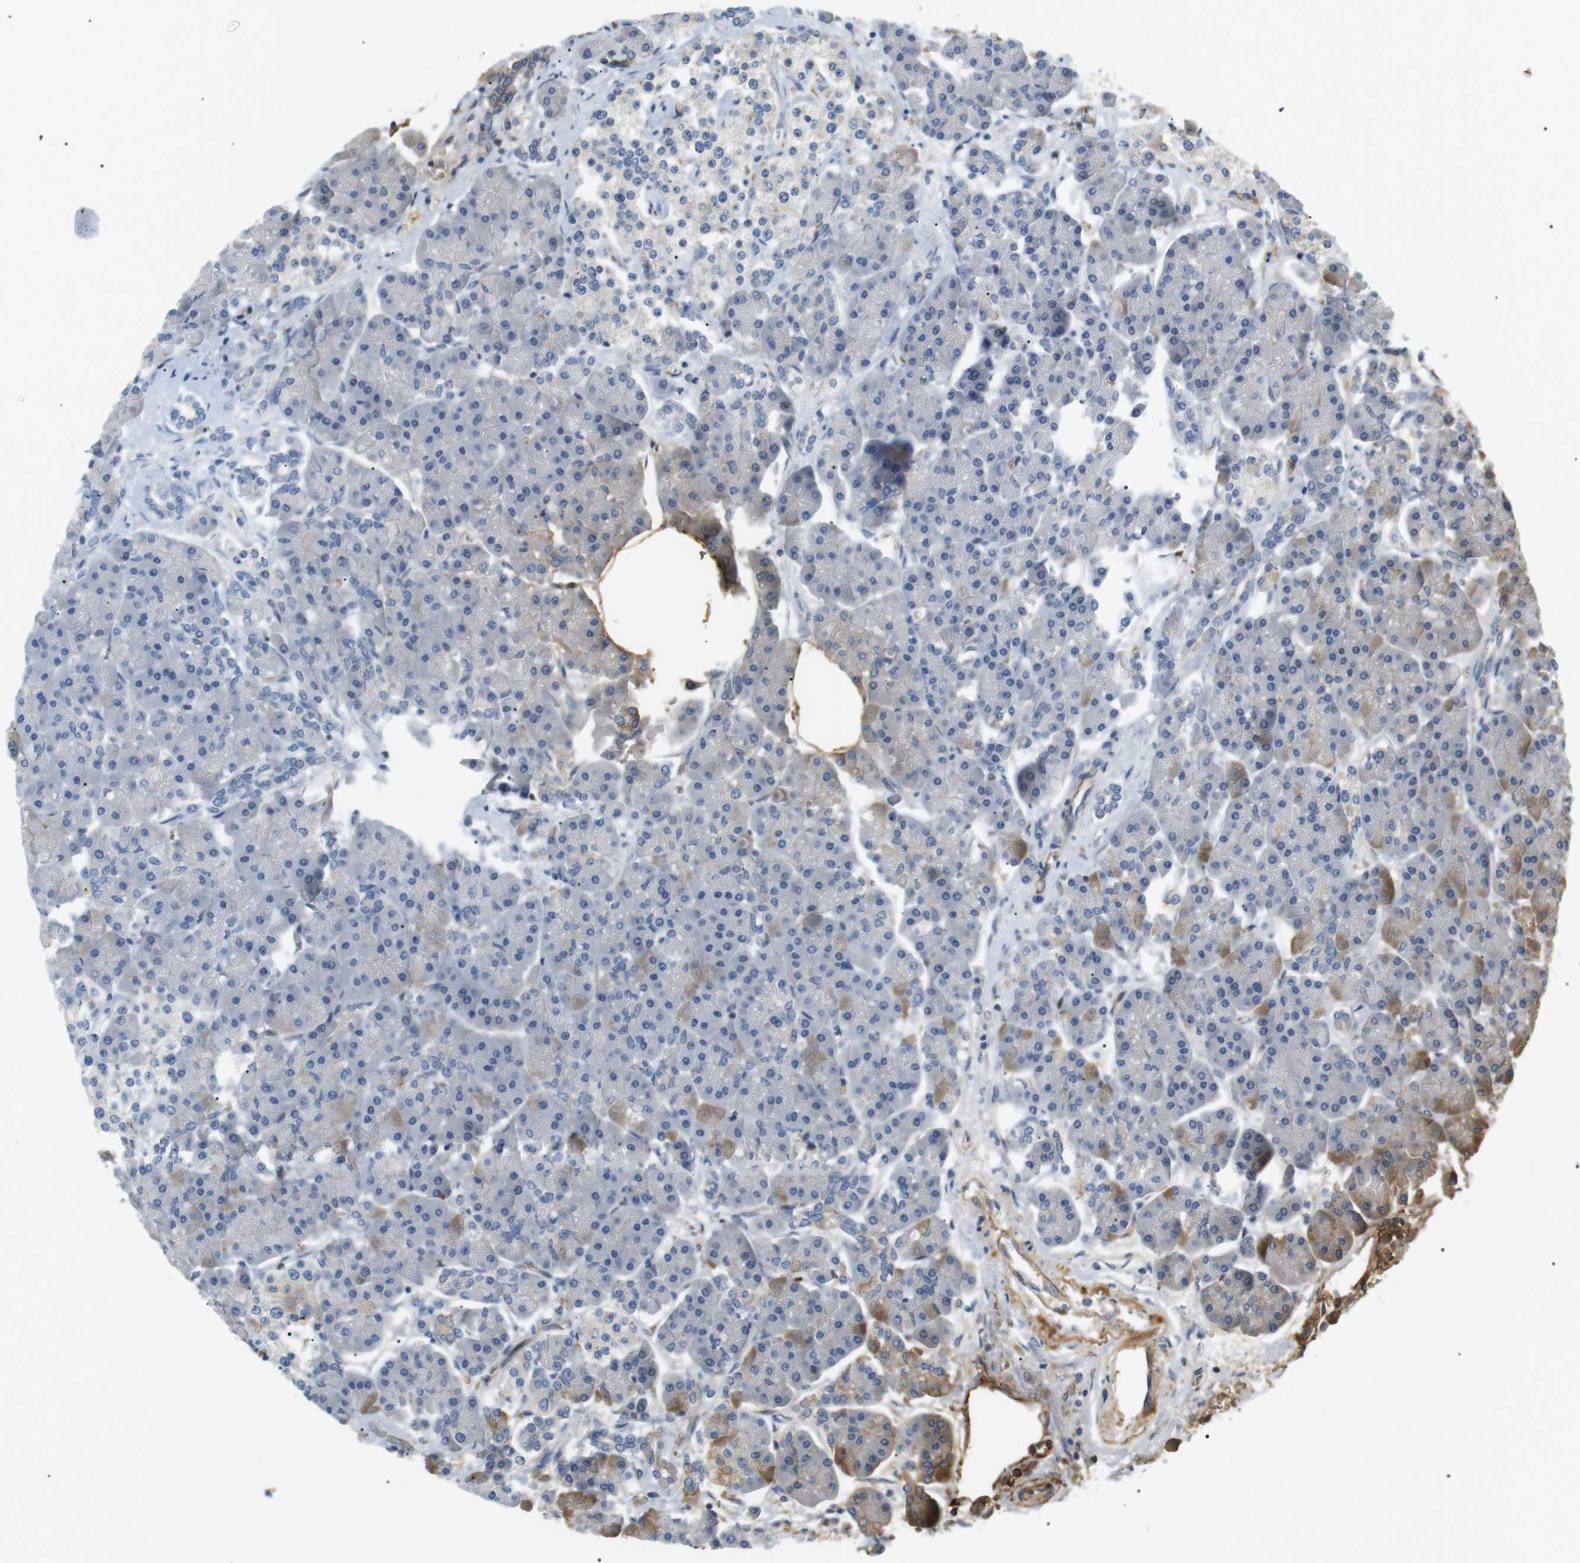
{"staining": {"intensity": "negative", "quantity": "none", "location": "none"}, "tissue": "pancreas", "cell_type": "Exocrine glandular cells", "image_type": "normal", "snomed": [{"axis": "morphology", "description": "Normal tissue, NOS"}, {"axis": "topography", "description": "Pancreas"}], "caption": "Immunohistochemistry of unremarkable pancreas shows no positivity in exocrine glandular cells. (Stains: DAB immunohistochemistry with hematoxylin counter stain, Microscopy: brightfield microscopy at high magnification).", "gene": "ADCY10", "patient": {"sex": "female", "age": 70}}